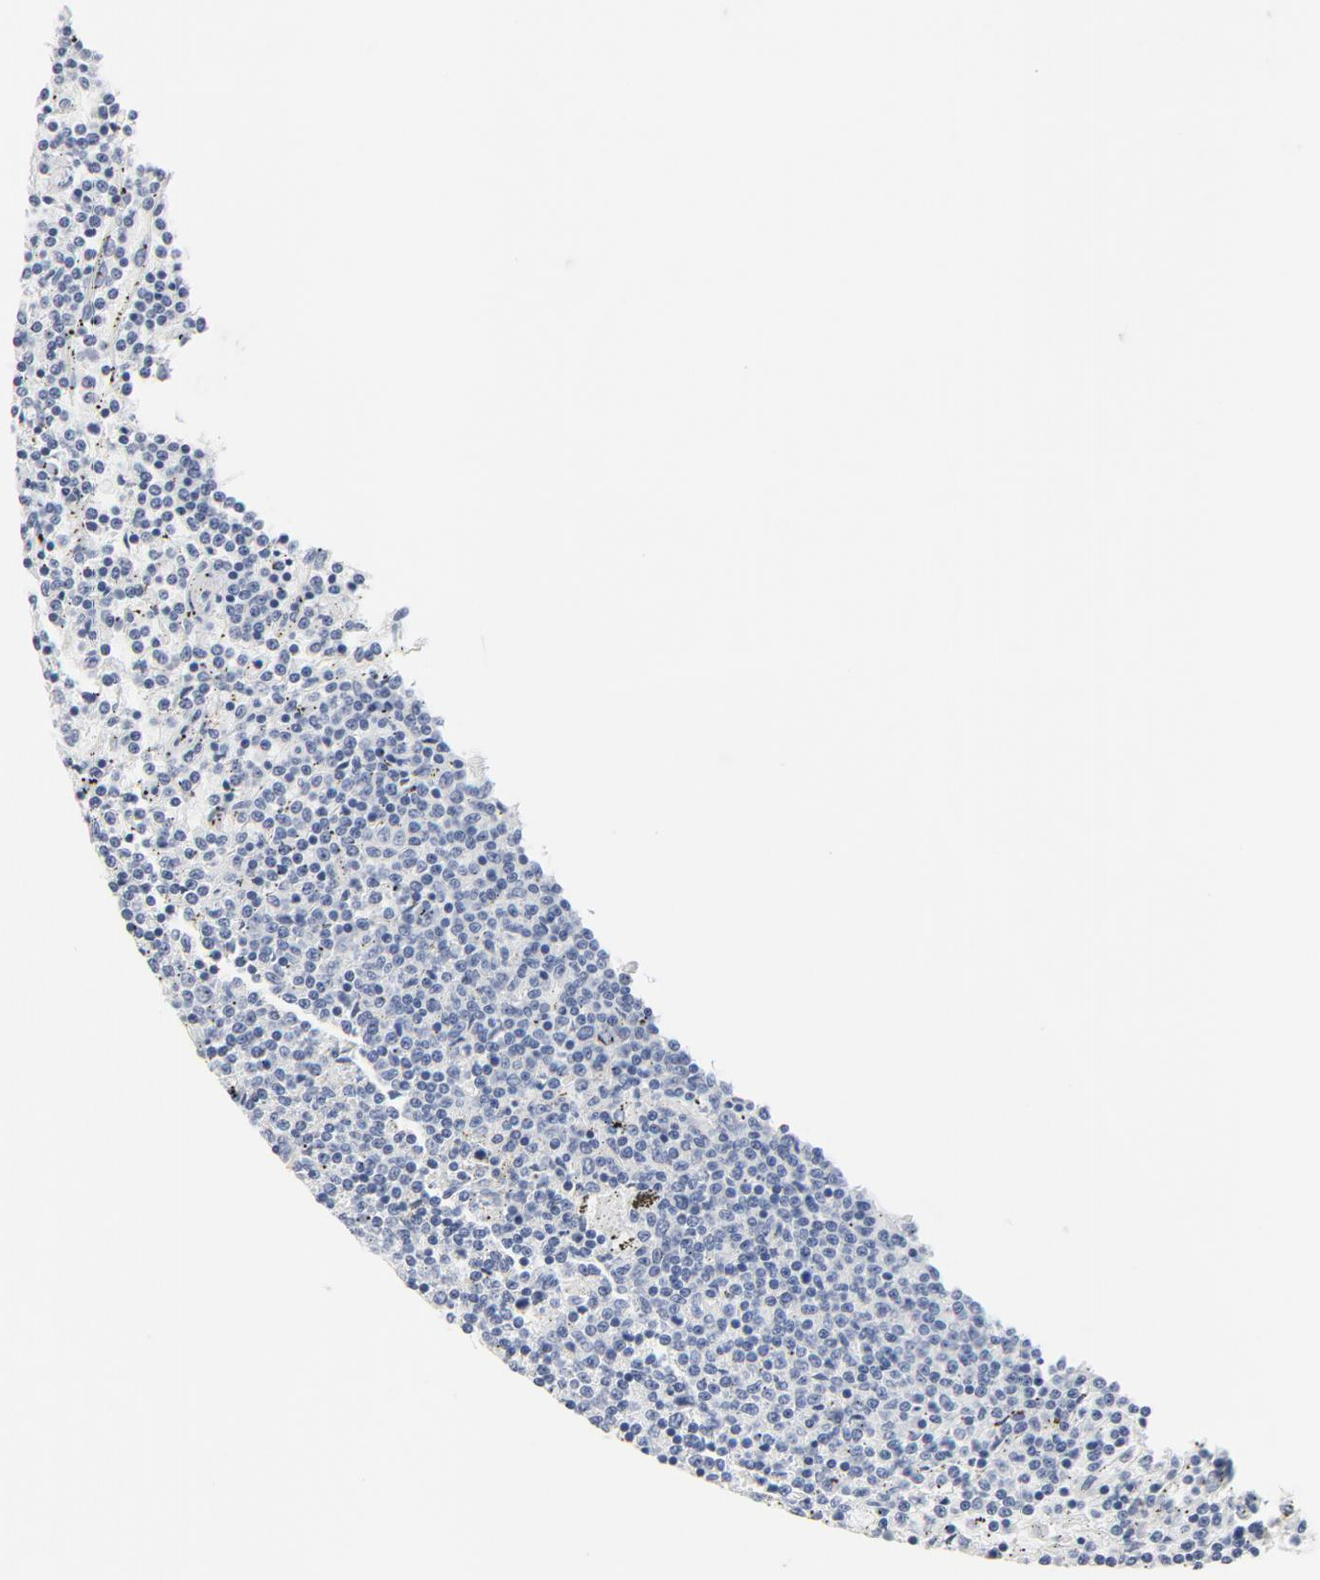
{"staining": {"intensity": "negative", "quantity": "none", "location": "none"}, "tissue": "lymphoma", "cell_type": "Tumor cells", "image_type": "cancer", "snomed": [{"axis": "morphology", "description": "Malignant lymphoma, non-Hodgkin's type, Low grade"}, {"axis": "topography", "description": "Spleen"}], "caption": "An immunohistochemistry photomicrograph of lymphoma is shown. There is no staining in tumor cells of lymphoma.", "gene": "TUBB1", "patient": {"sex": "female", "age": 50}}